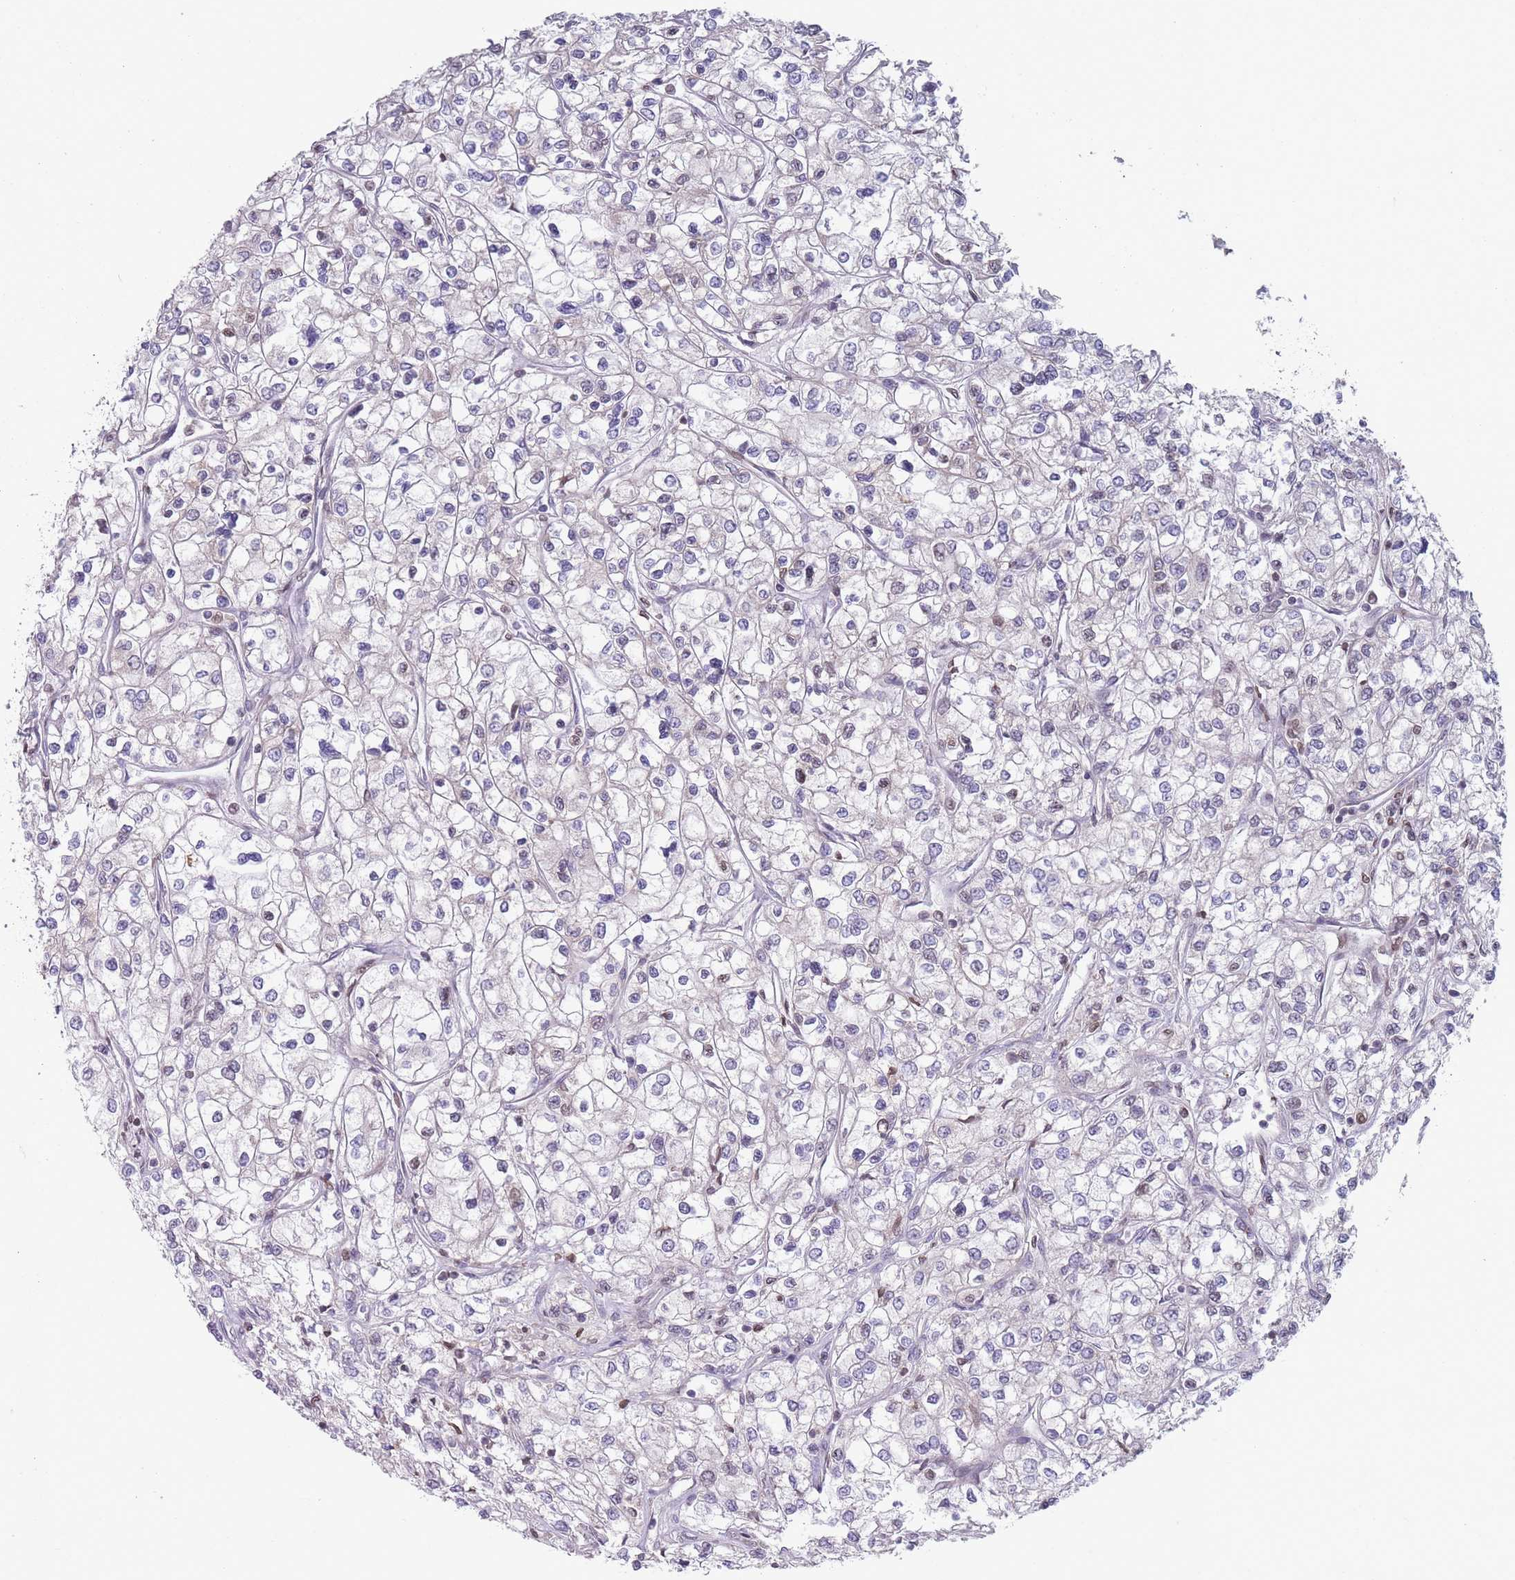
{"staining": {"intensity": "negative", "quantity": "none", "location": "none"}, "tissue": "renal cancer", "cell_type": "Tumor cells", "image_type": "cancer", "snomed": [{"axis": "morphology", "description": "Adenocarcinoma, NOS"}, {"axis": "topography", "description": "Kidney"}], "caption": "Tumor cells show no significant positivity in renal cancer.", "gene": "VRK2", "patient": {"sex": "male", "age": 80}}